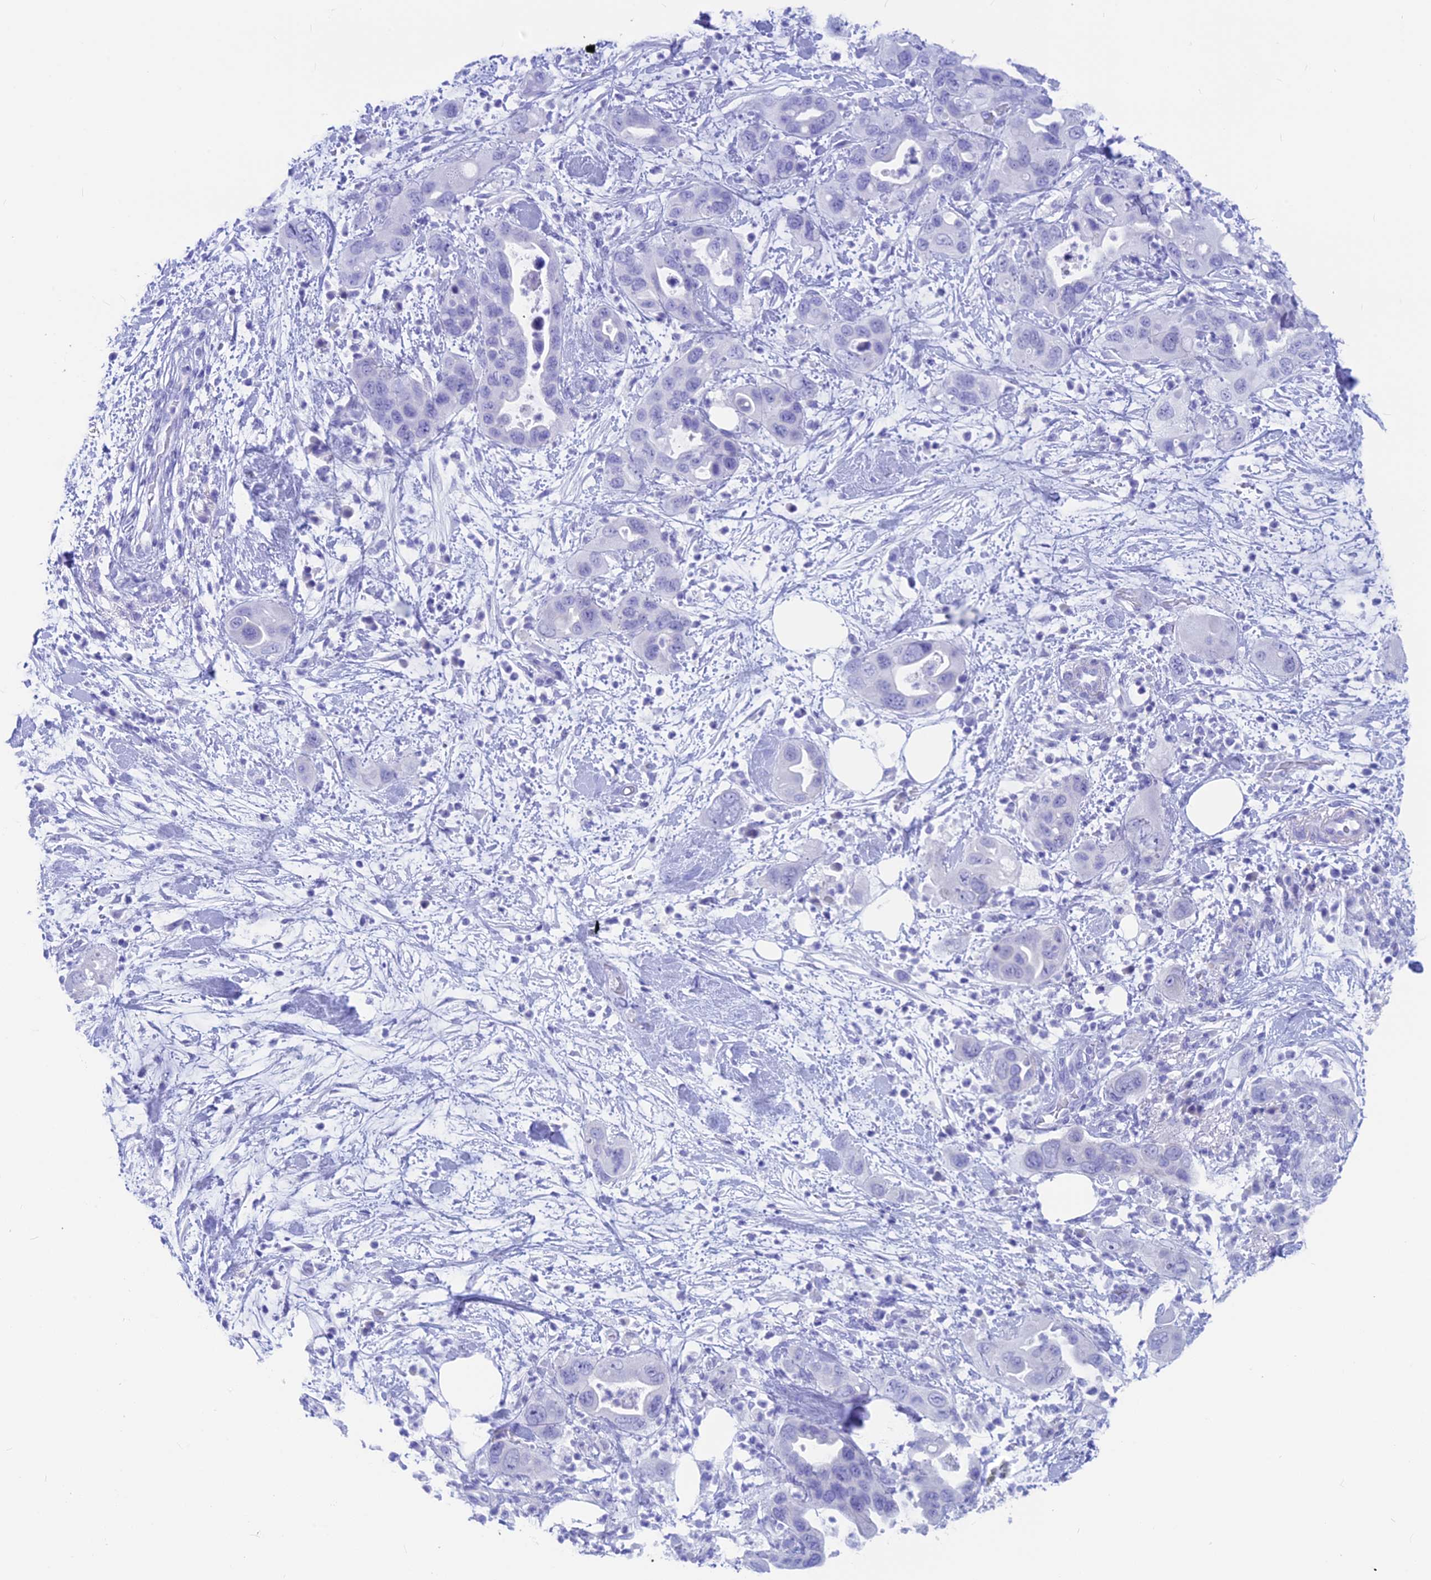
{"staining": {"intensity": "negative", "quantity": "none", "location": "none"}, "tissue": "pancreatic cancer", "cell_type": "Tumor cells", "image_type": "cancer", "snomed": [{"axis": "morphology", "description": "Adenocarcinoma, NOS"}, {"axis": "topography", "description": "Pancreas"}], "caption": "An immunohistochemistry micrograph of pancreatic adenocarcinoma is shown. There is no staining in tumor cells of pancreatic adenocarcinoma.", "gene": "SNTN", "patient": {"sex": "female", "age": 71}}